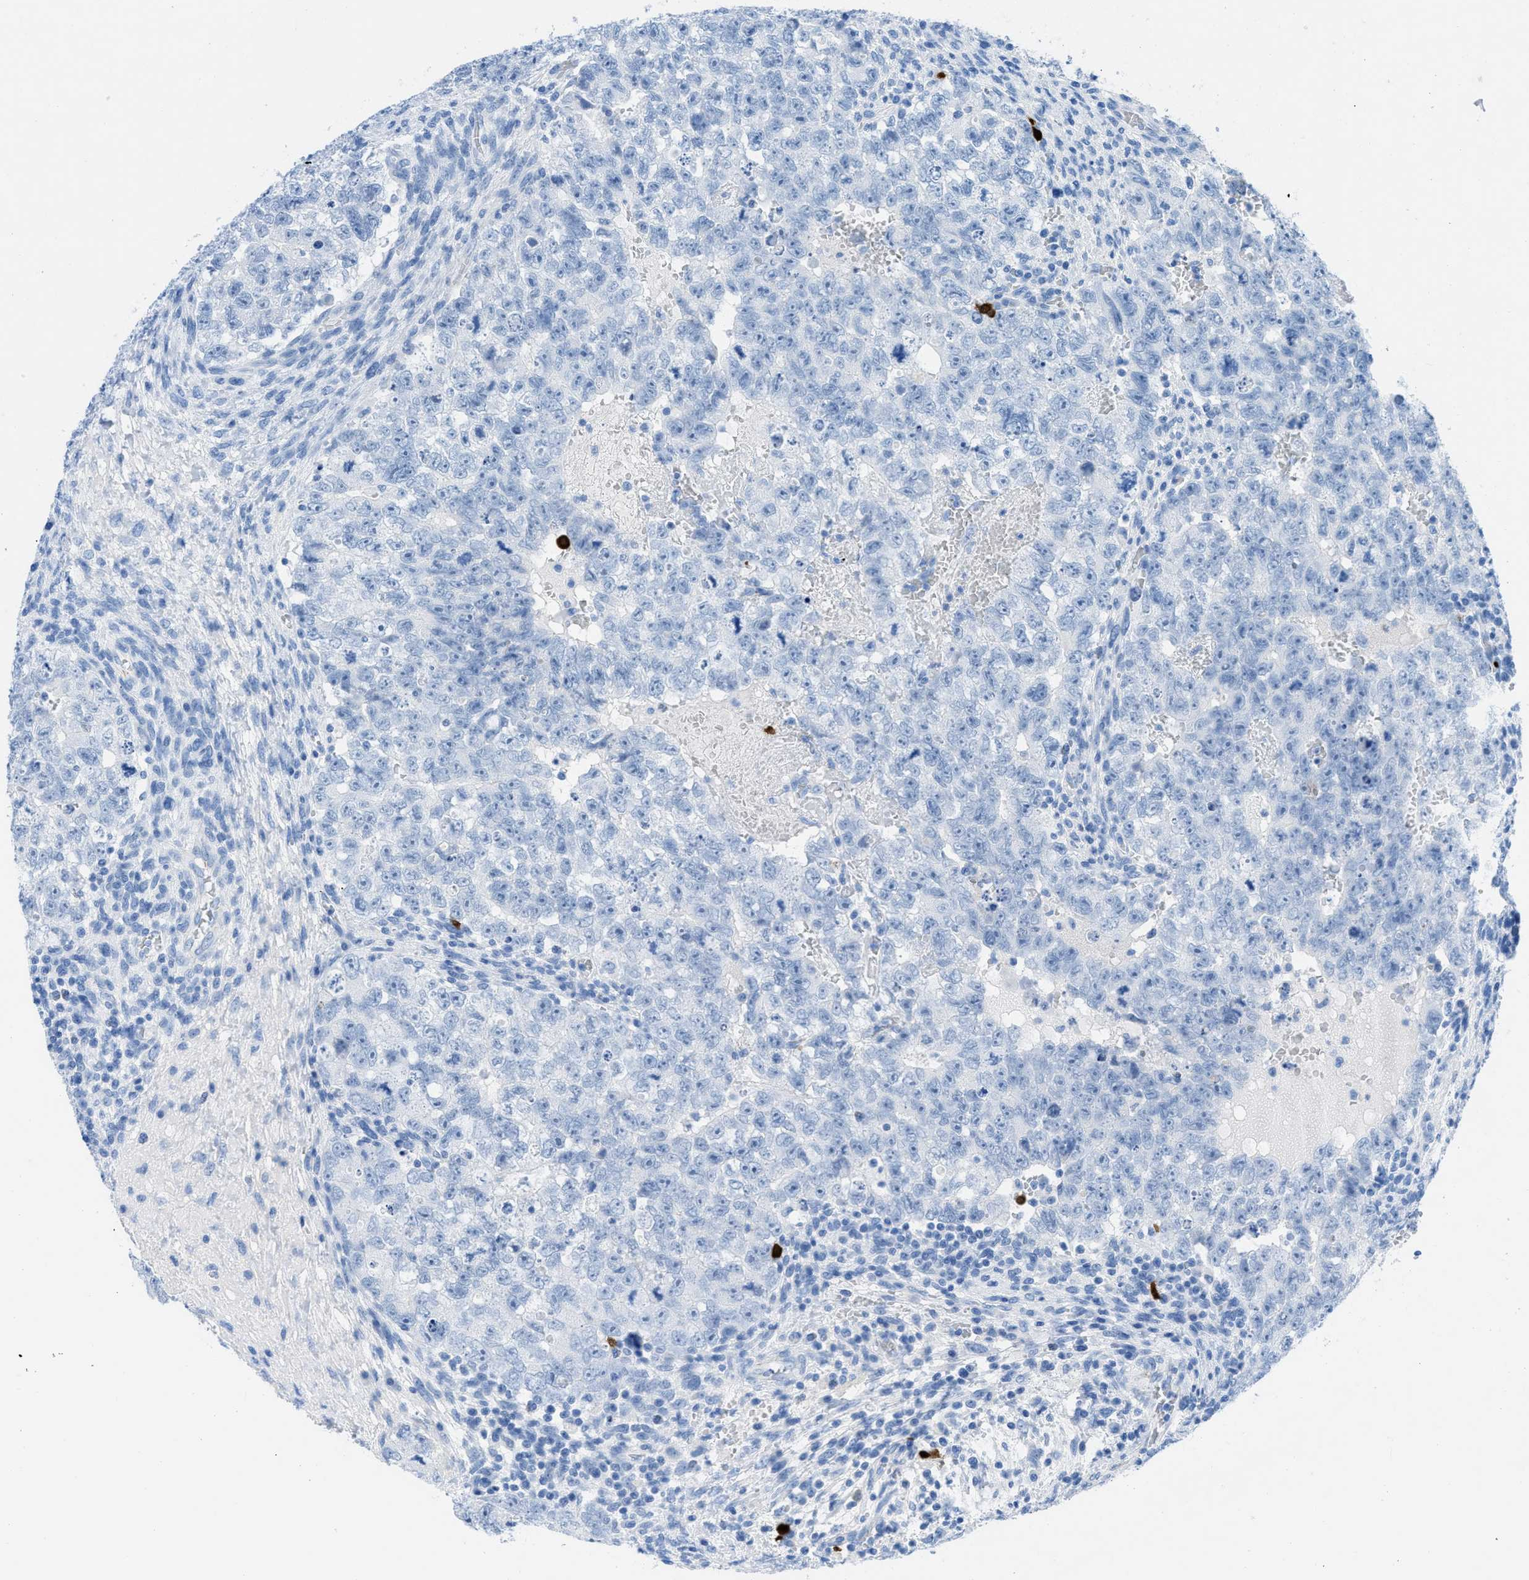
{"staining": {"intensity": "negative", "quantity": "none", "location": "none"}, "tissue": "testis cancer", "cell_type": "Tumor cells", "image_type": "cancer", "snomed": [{"axis": "morphology", "description": "Seminoma, NOS"}, {"axis": "morphology", "description": "Carcinoma, Embryonal, NOS"}, {"axis": "topography", "description": "Testis"}], "caption": "This histopathology image is of testis embryonal carcinoma stained with immunohistochemistry to label a protein in brown with the nuclei are counter-stained blue. There is no expression in tumor cells. The staining is performed using DAB brown chromogen with nuclei counter-stained in using hematoxylin.", "gene": "TCL1A", "patient": {"sex": "male", "age": 38}}